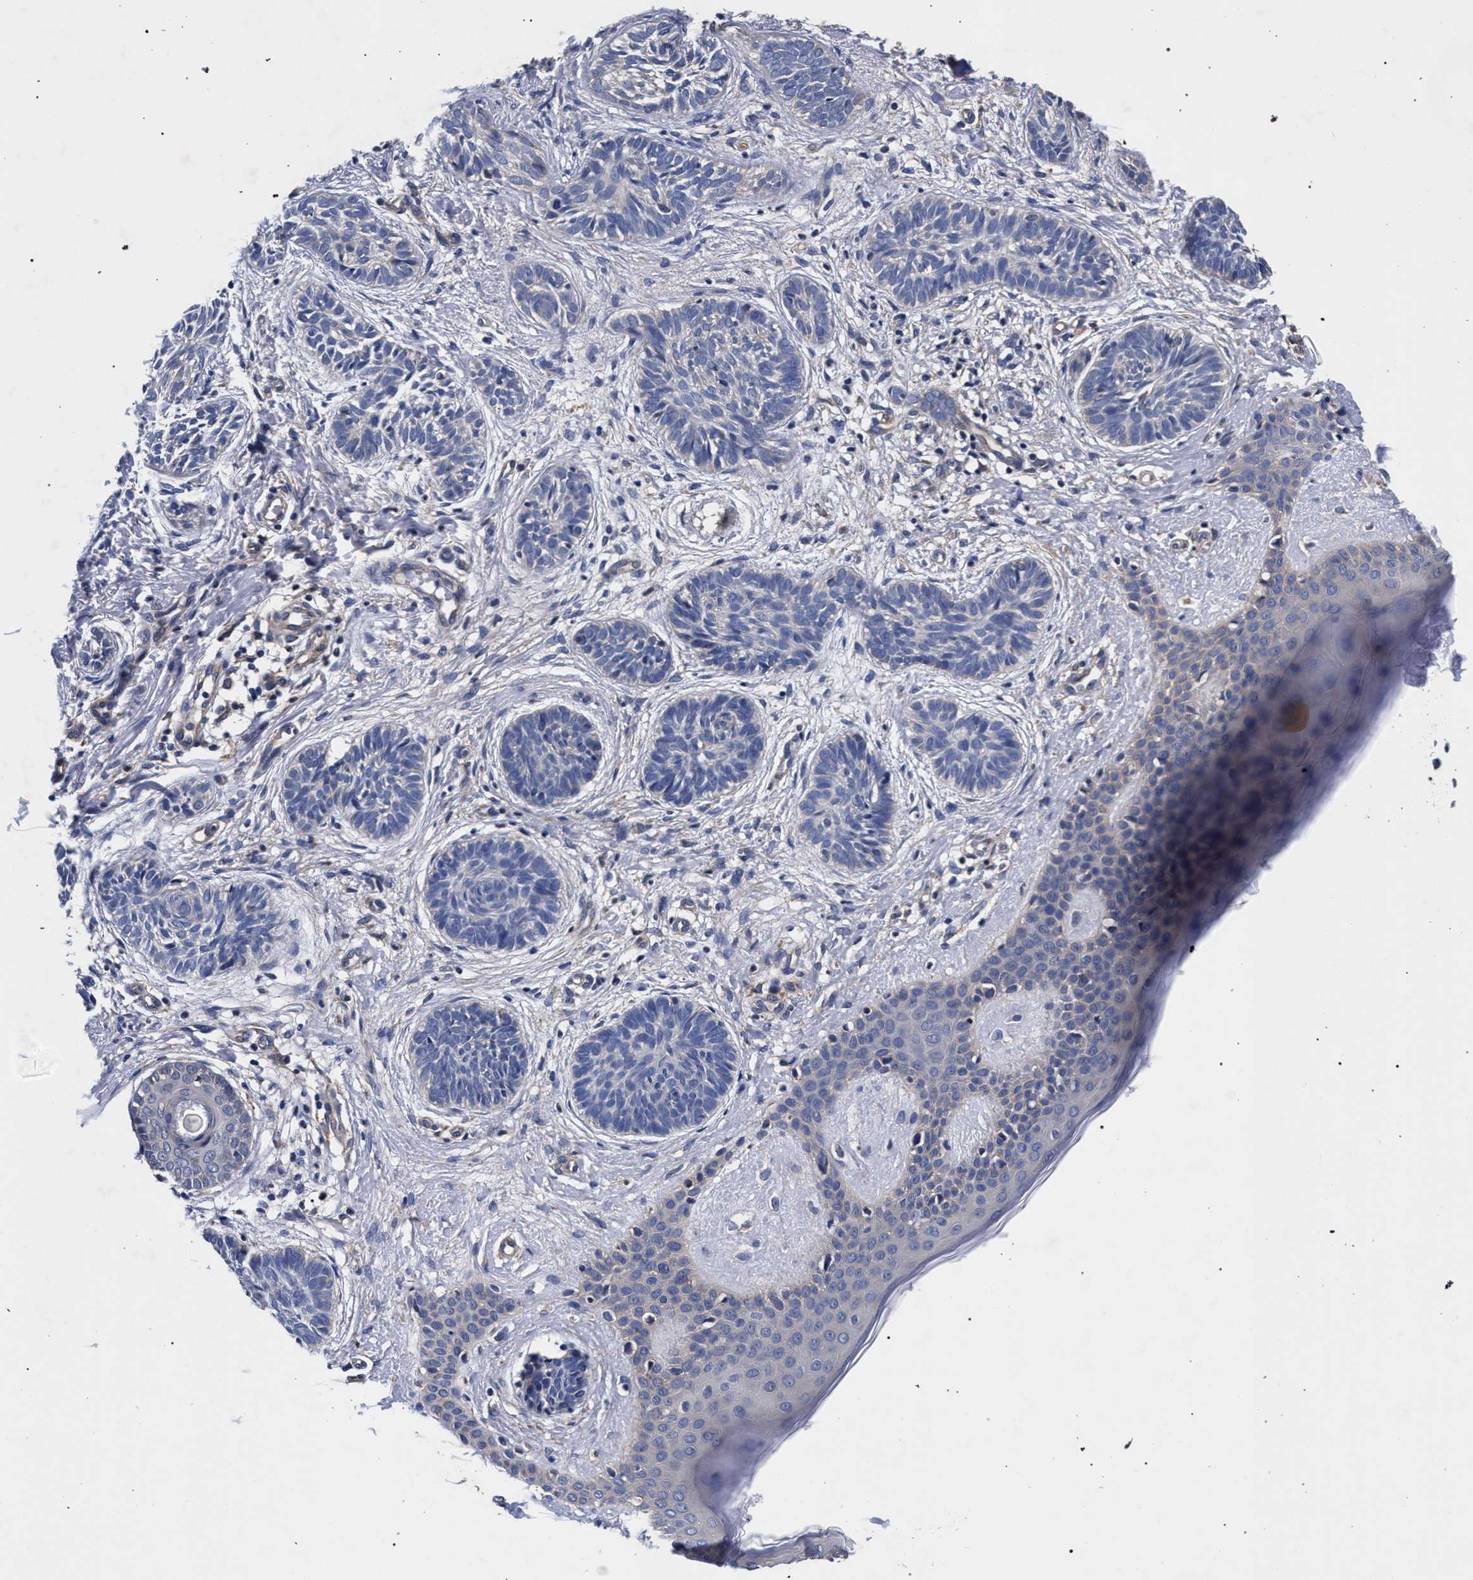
{"staining": {"intensity": "negative", "quantity": "none", "location": "none"}, "tissue": "skin cancer", "cell_type": "Tumor cells", "image_type": "cancer", "snomed": [{"axis": "morphology", "description": "Normal tissue, NOS"}, {"axis": "morphology", "description": "Basal cell carcinoma"}, {"axis": "topography", "description": "Skin"}], "caption": "Protein analysis of basal cell carcinoma (skin) displays no significant expression in tumor cells.", "gene": "CFAP95", "patient": {"sex": "male", "age": 63}}